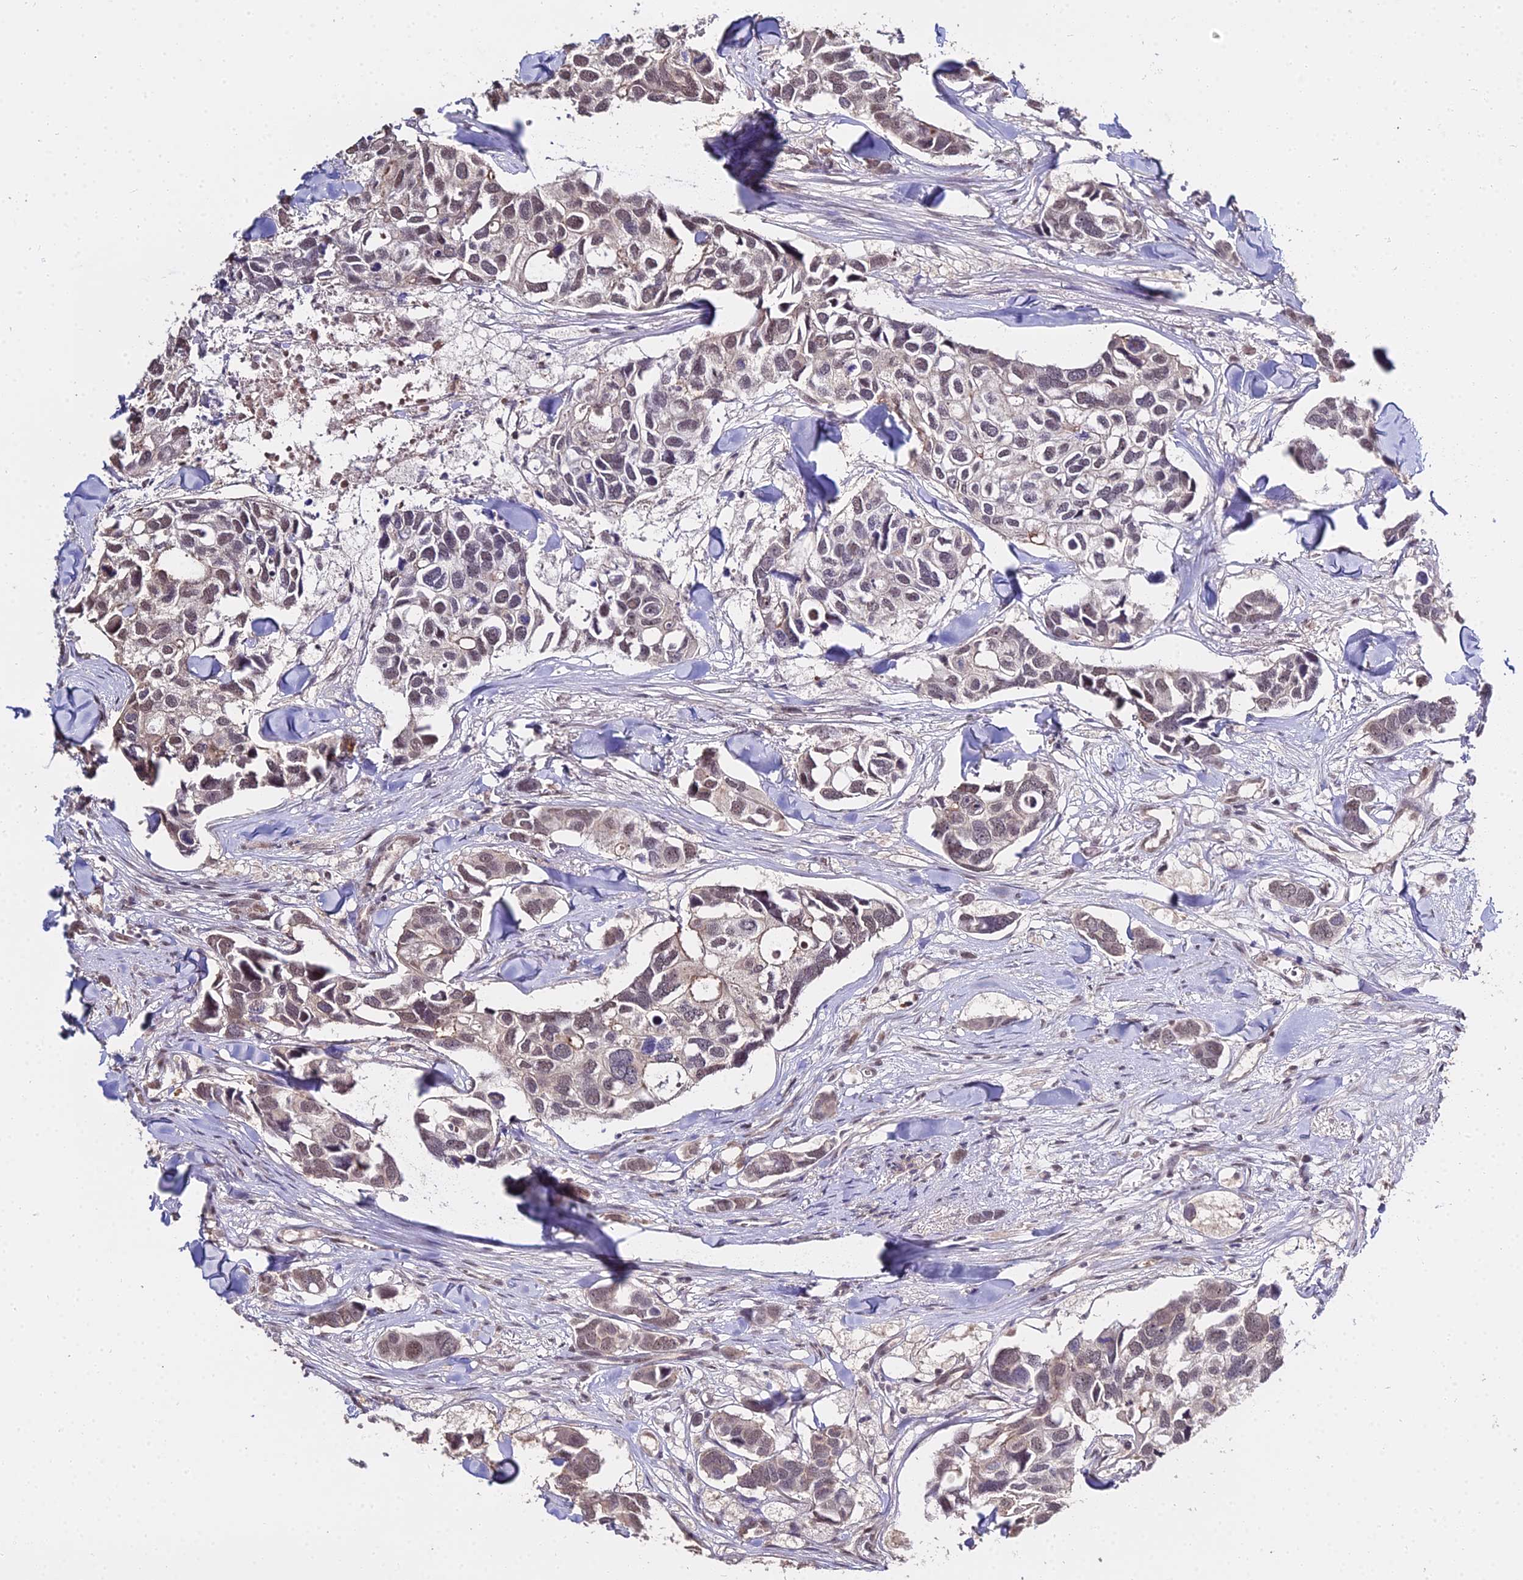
{"staining": {"intensity": "weak", "quantity": "25%-75%", "location": "nuclear"}, "tissue": "breast cancer", "cell_type": "Tumor cells", "image_type": "cancer", "snomed": [{"axis": "morphology", "description": "Duct carcinoma"}, {"axis": "topography", "description": "Breast"}], "caption": "Infiltrating ductal carcinoma (breast) stained for a protein demonstrates weak nuclear positivity in tumor cells.", "gene": "ZDBF2", "patient": {"sex": "female", "age": 83}}